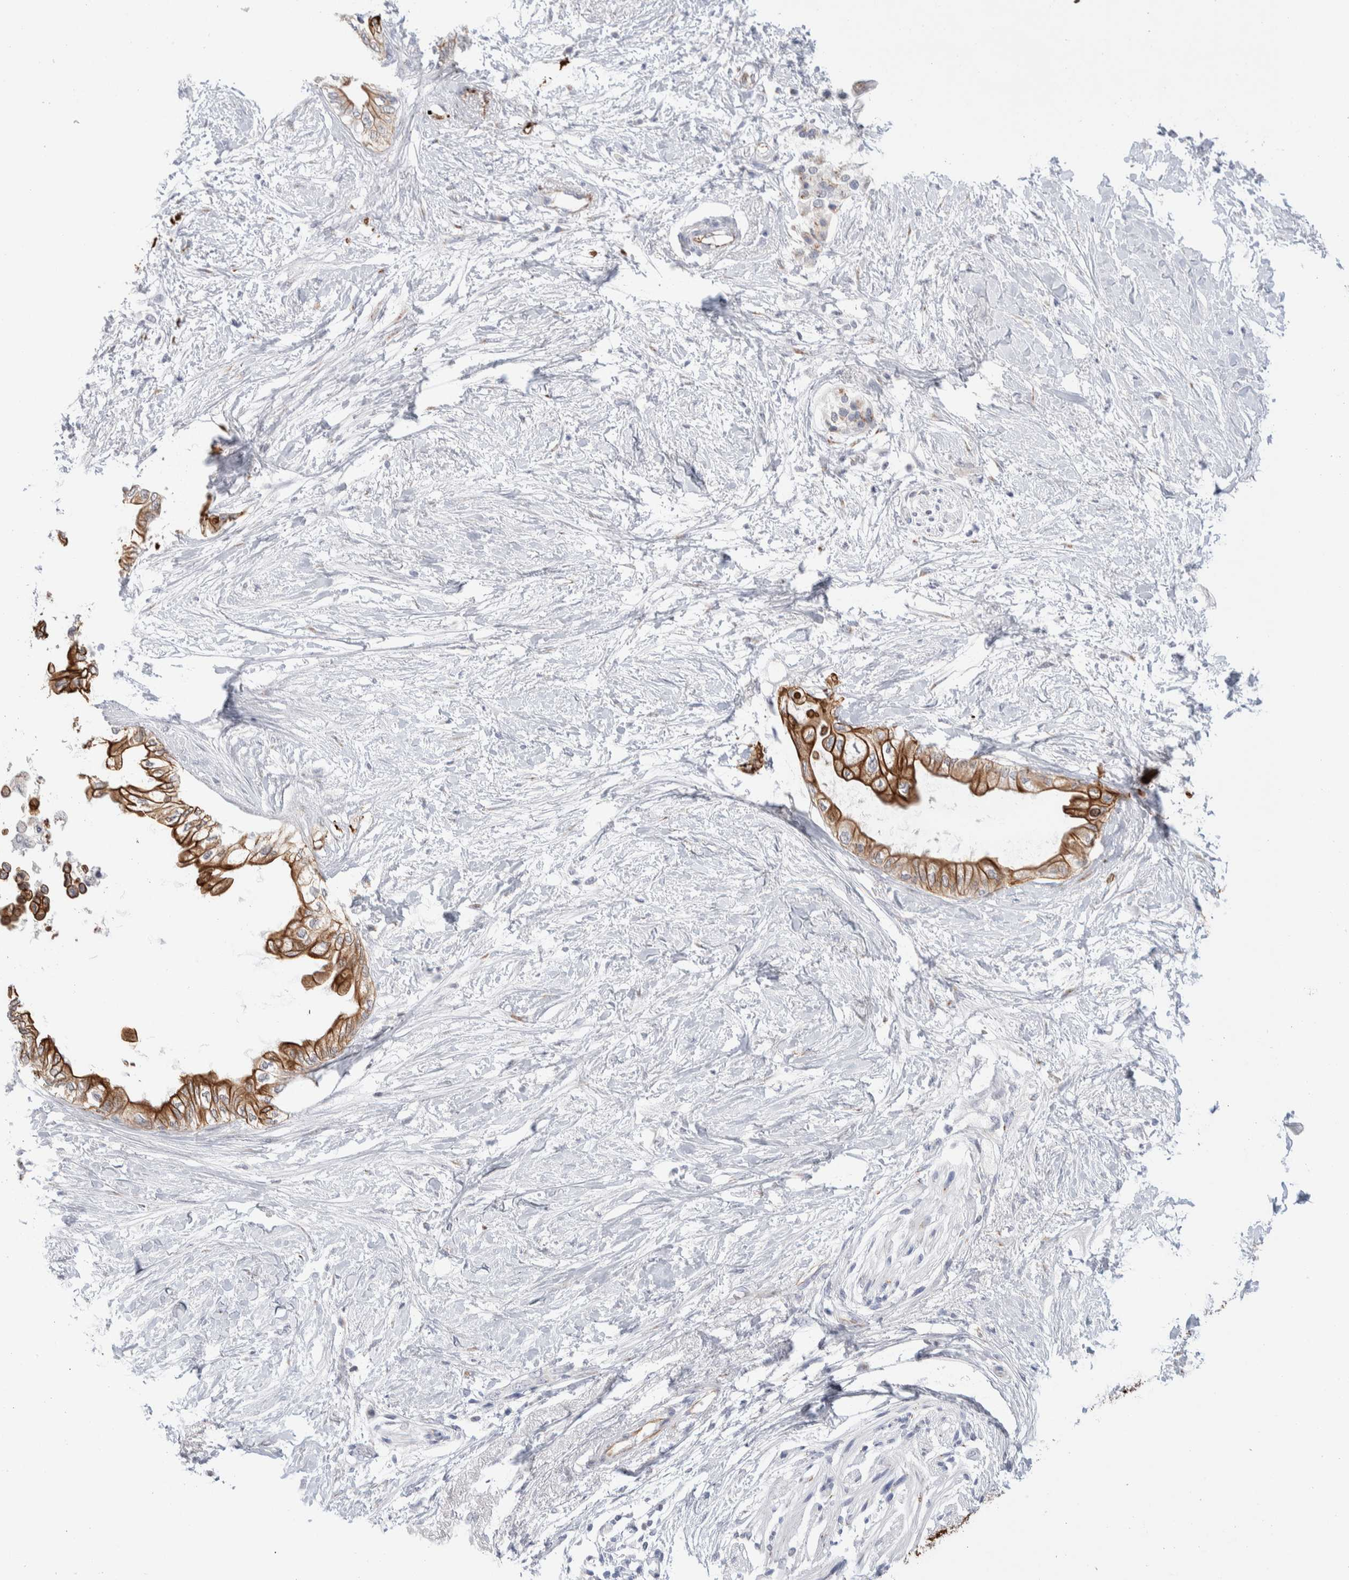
{"staining": {"intensity": "strong", "quantity": ">75%", "location": "cytoplasmic/membranous"}, "tissue": "pancreatic cancer", "cell_type": "Tumor cells", "image_type": "cancer", "snomed": [{"axis": "morphology", "description": "Normal tissue, NOS"}, {"axis": "morphology", "description": "Adenocarcinoma, NOS"}, {"axis": "topography", "description": "Pancreas"}, {"axis": "topography", "description": "Duodenum"}], "caption": "Protein staining by IHC reveals strong cytoplasmic/membranous expression in about >75% of tumor cells in pancreatic adenocarcinoma.", "gene": "C1orf112", "patient": {"sex": "female", "age": 60}}